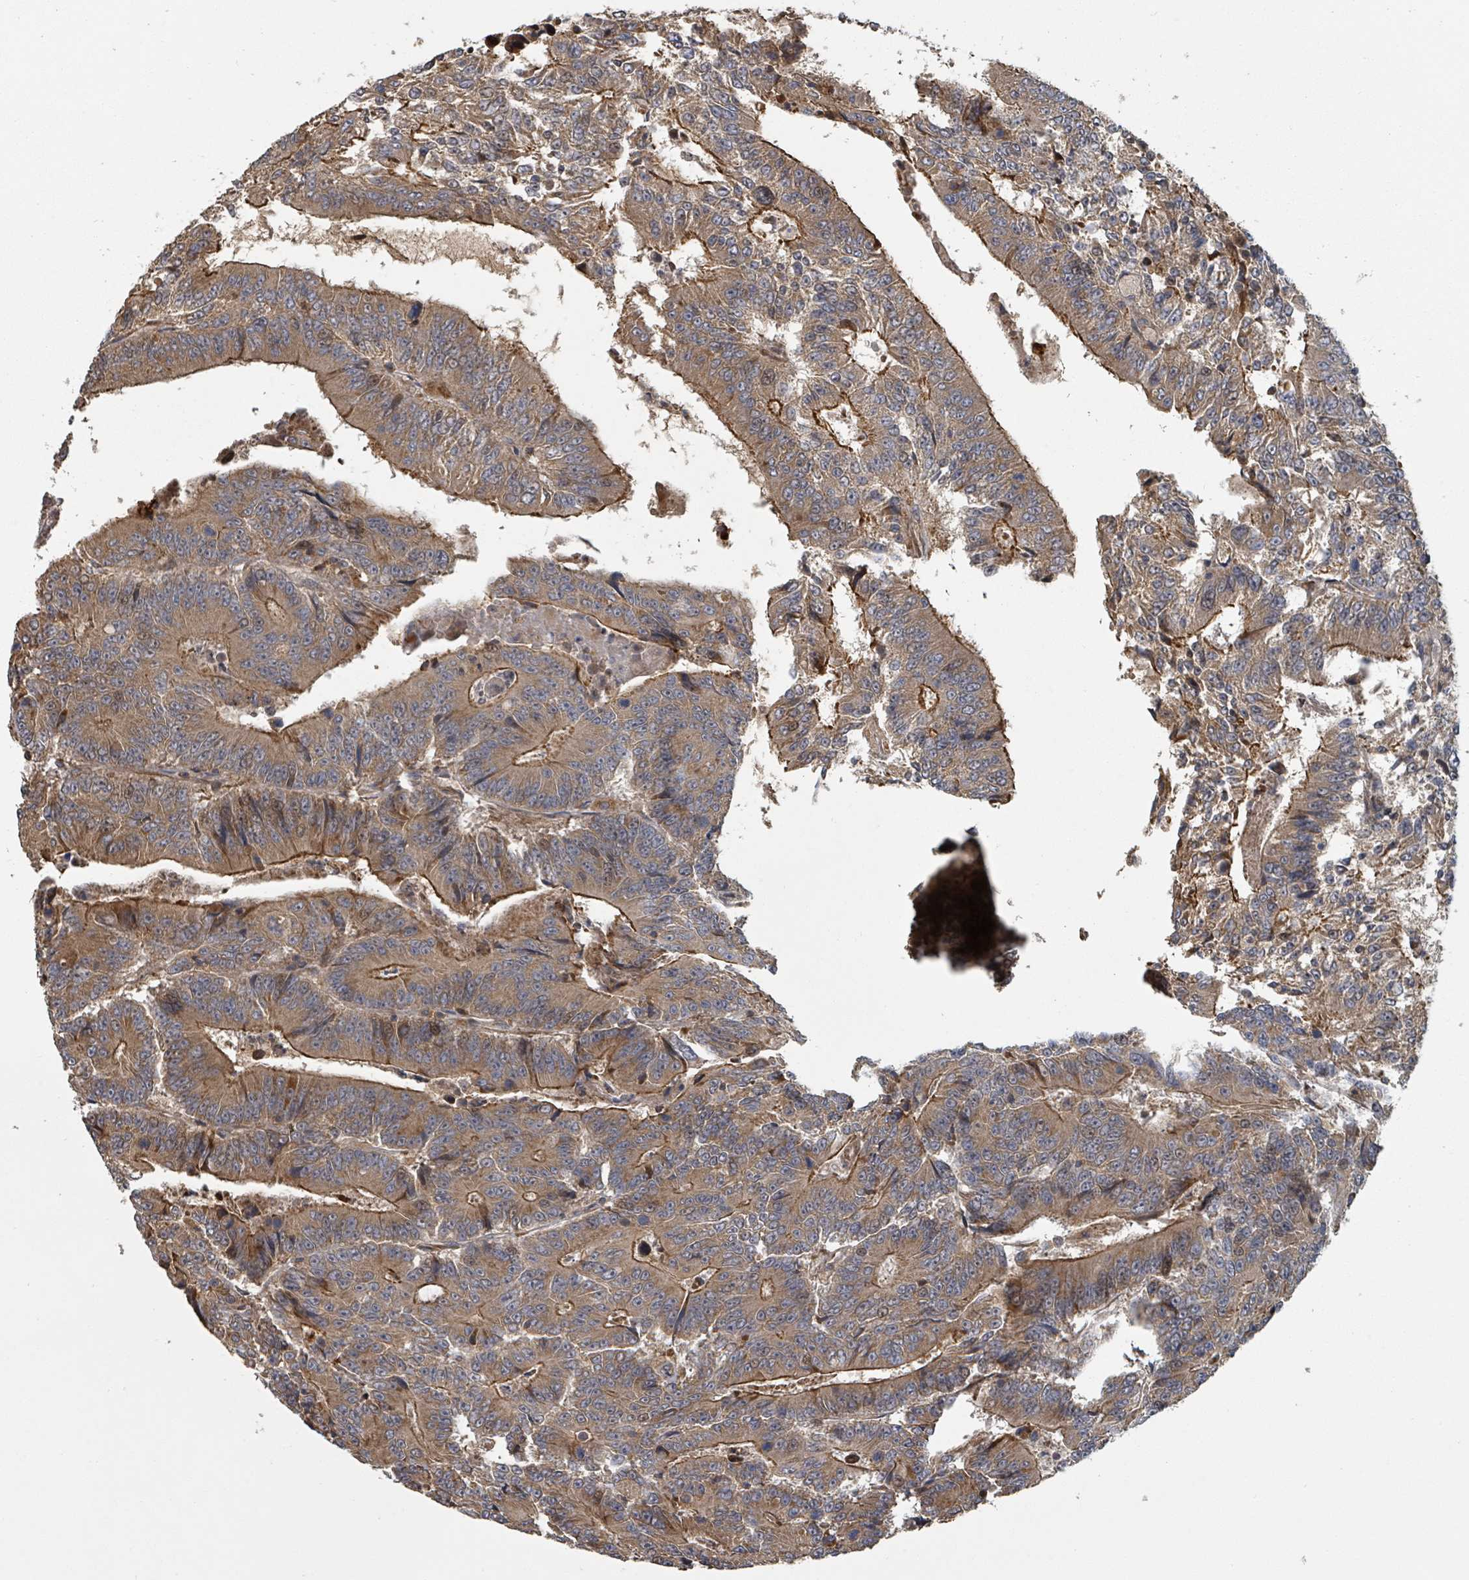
{"staining": {"intensity": "moderate", "quantity": ">75%", "location": "cytoplasmic/membranous"}, "tissue": "colorectal cancer", "cell_type": "Tumor cells", "image_type": "cancer", "snomed": [{"axis": "morphology", "description": "Adenocarcinoma, NOS"}, {"axis": "topography", "description": "Colon"}], "caption": "Moderate cytoplasmic/membranous staining for a protein is identified in approximately >75% of tumor cells of colorectal adenocarcinoma using immunohistochemistry (IHC).", "gene": "DPM1", "patient": {"sex": "male", "age": 83}}